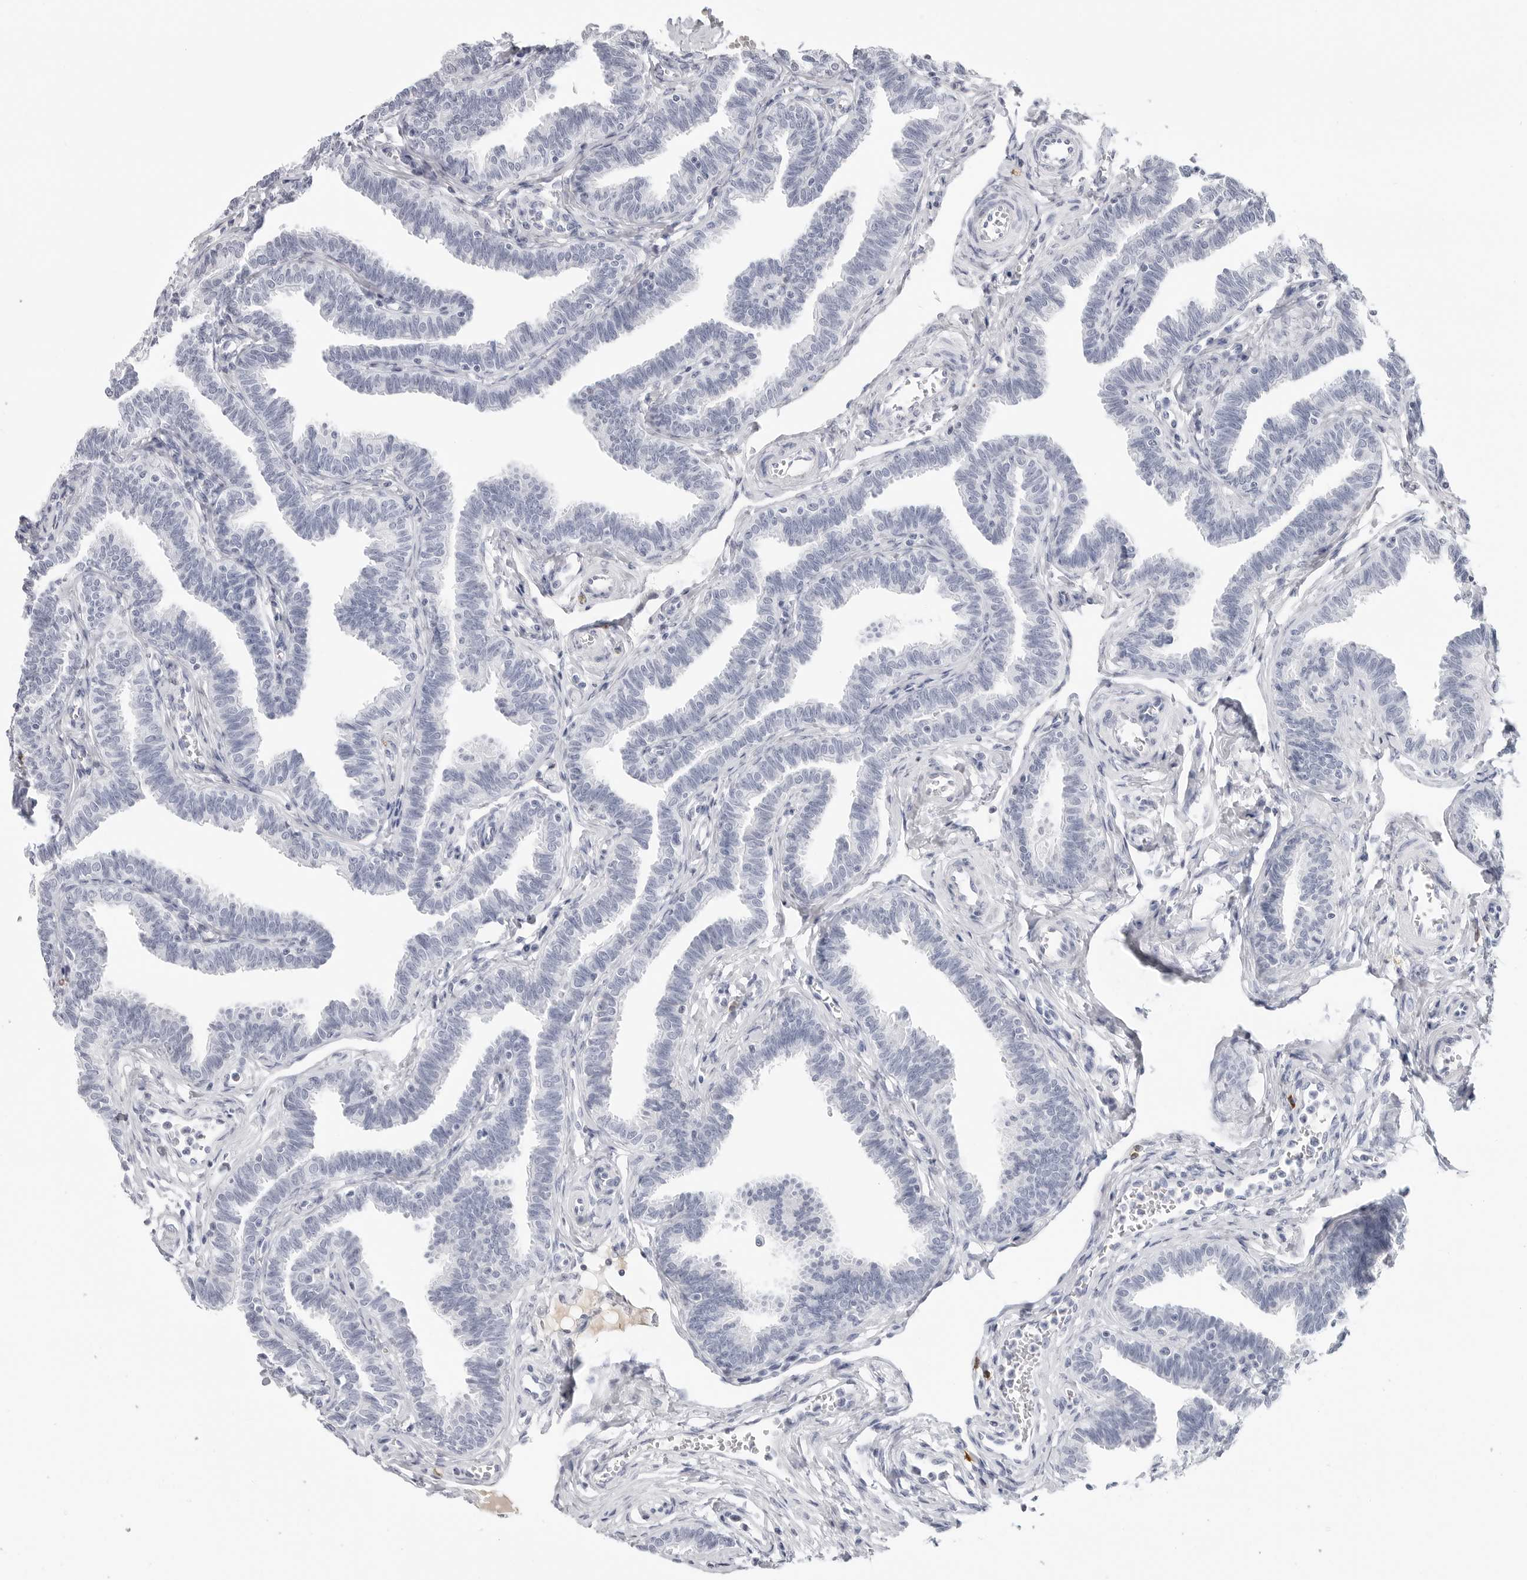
{"staining": {"intensity": "negative", "quantity": "none", "location": "none"}, "tissue": "fallopian tube", "cell_type": "Glandular cells", "image_type": "normal", "snomed": [{"axis": "morphology", "description": "Normal tissue, NOS"}, {"axis": "topography", "description": "Fallopian tube"}, {"axis": "topography", "description": "Ovary"}], "caption": "Glandular cells are negative for brown protein staining in benign fallopian tube.", "gene": "AMPD1", "patient": {"sex": "female", "age": 23}}